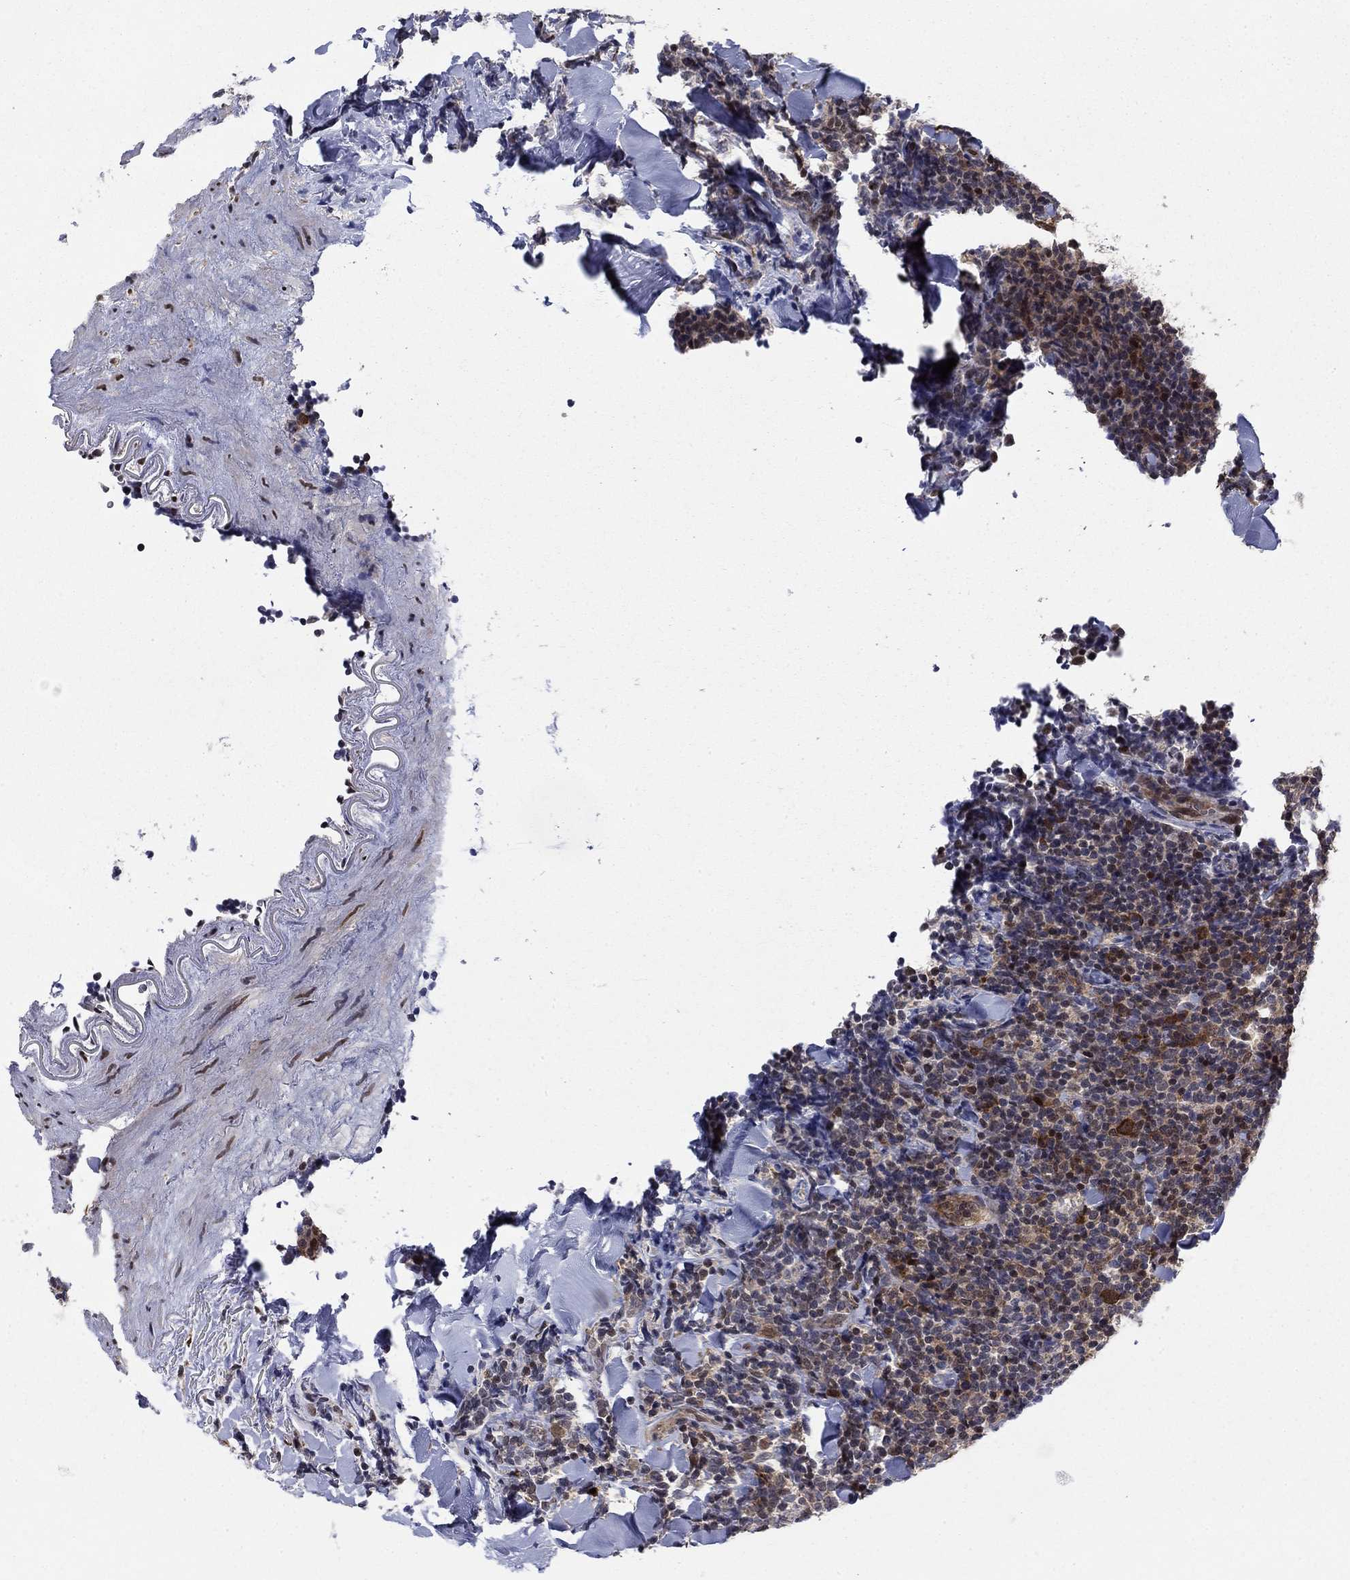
{"staining": {"intensity": "strong", "quantity": "<25%", "location": "cytoplasmic/membranous"}, "tissue": "lymphoma", "cell_type": "Tumor cells", "image_type": "cancer", "snomed": [{"axis": "morphology", "description": "Malignant lymphoma, non-Hodgkin's type, Low grade"}, {"axis": "topography", "description": "Lymph node"}], "caption": "About <25% of tumor cells in lymphoma reveal strong cytoplasmic/membranous protein staining as visualized by brown immunohistochemical staining.", "gene": "FKBP4", "patient": {"sex": "female", "age": 56}}